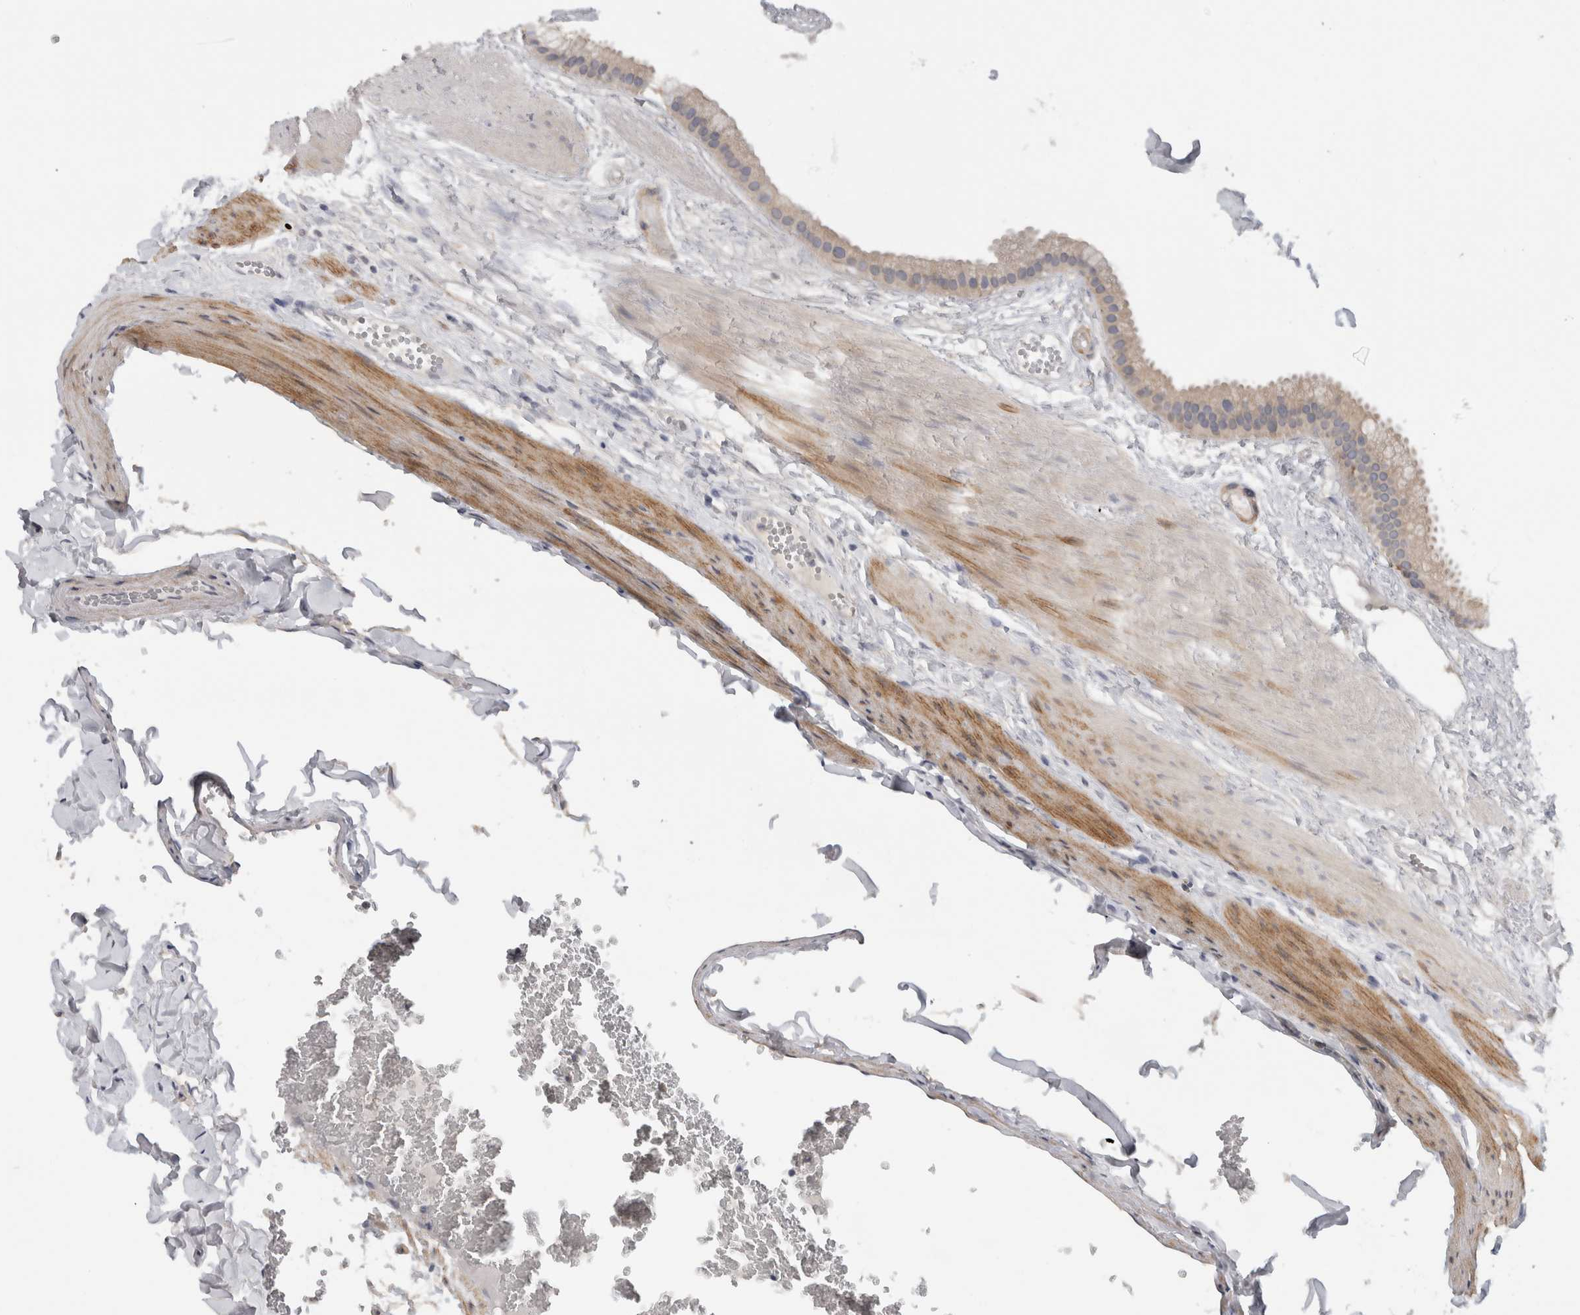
{"staining": {"intensity": "weak", "quantity": ">75%", "location": "cytoplasmic/membranous"}, "tissue": "gallbladder", "cell_type": "Glandular cells", "image_type": "normal", "snomed": [{"axis": "morphology", "description": "Normal tissue, NOS"}, {"axis": "topography", "description": "Gallbladder"}], "caption": "Immunohistochemistry micrograph of unremarkable gallbladder: human gallbladder stained using immunohistochemistry reveals low levels of weak protein expression localized specifically in the cytoplasmic/membranous of glandular cells, appearing as a cytoplasmic/membranous brown color.", "gene": "MGAT1", "patient": {"sex": "female", "age": 64}}